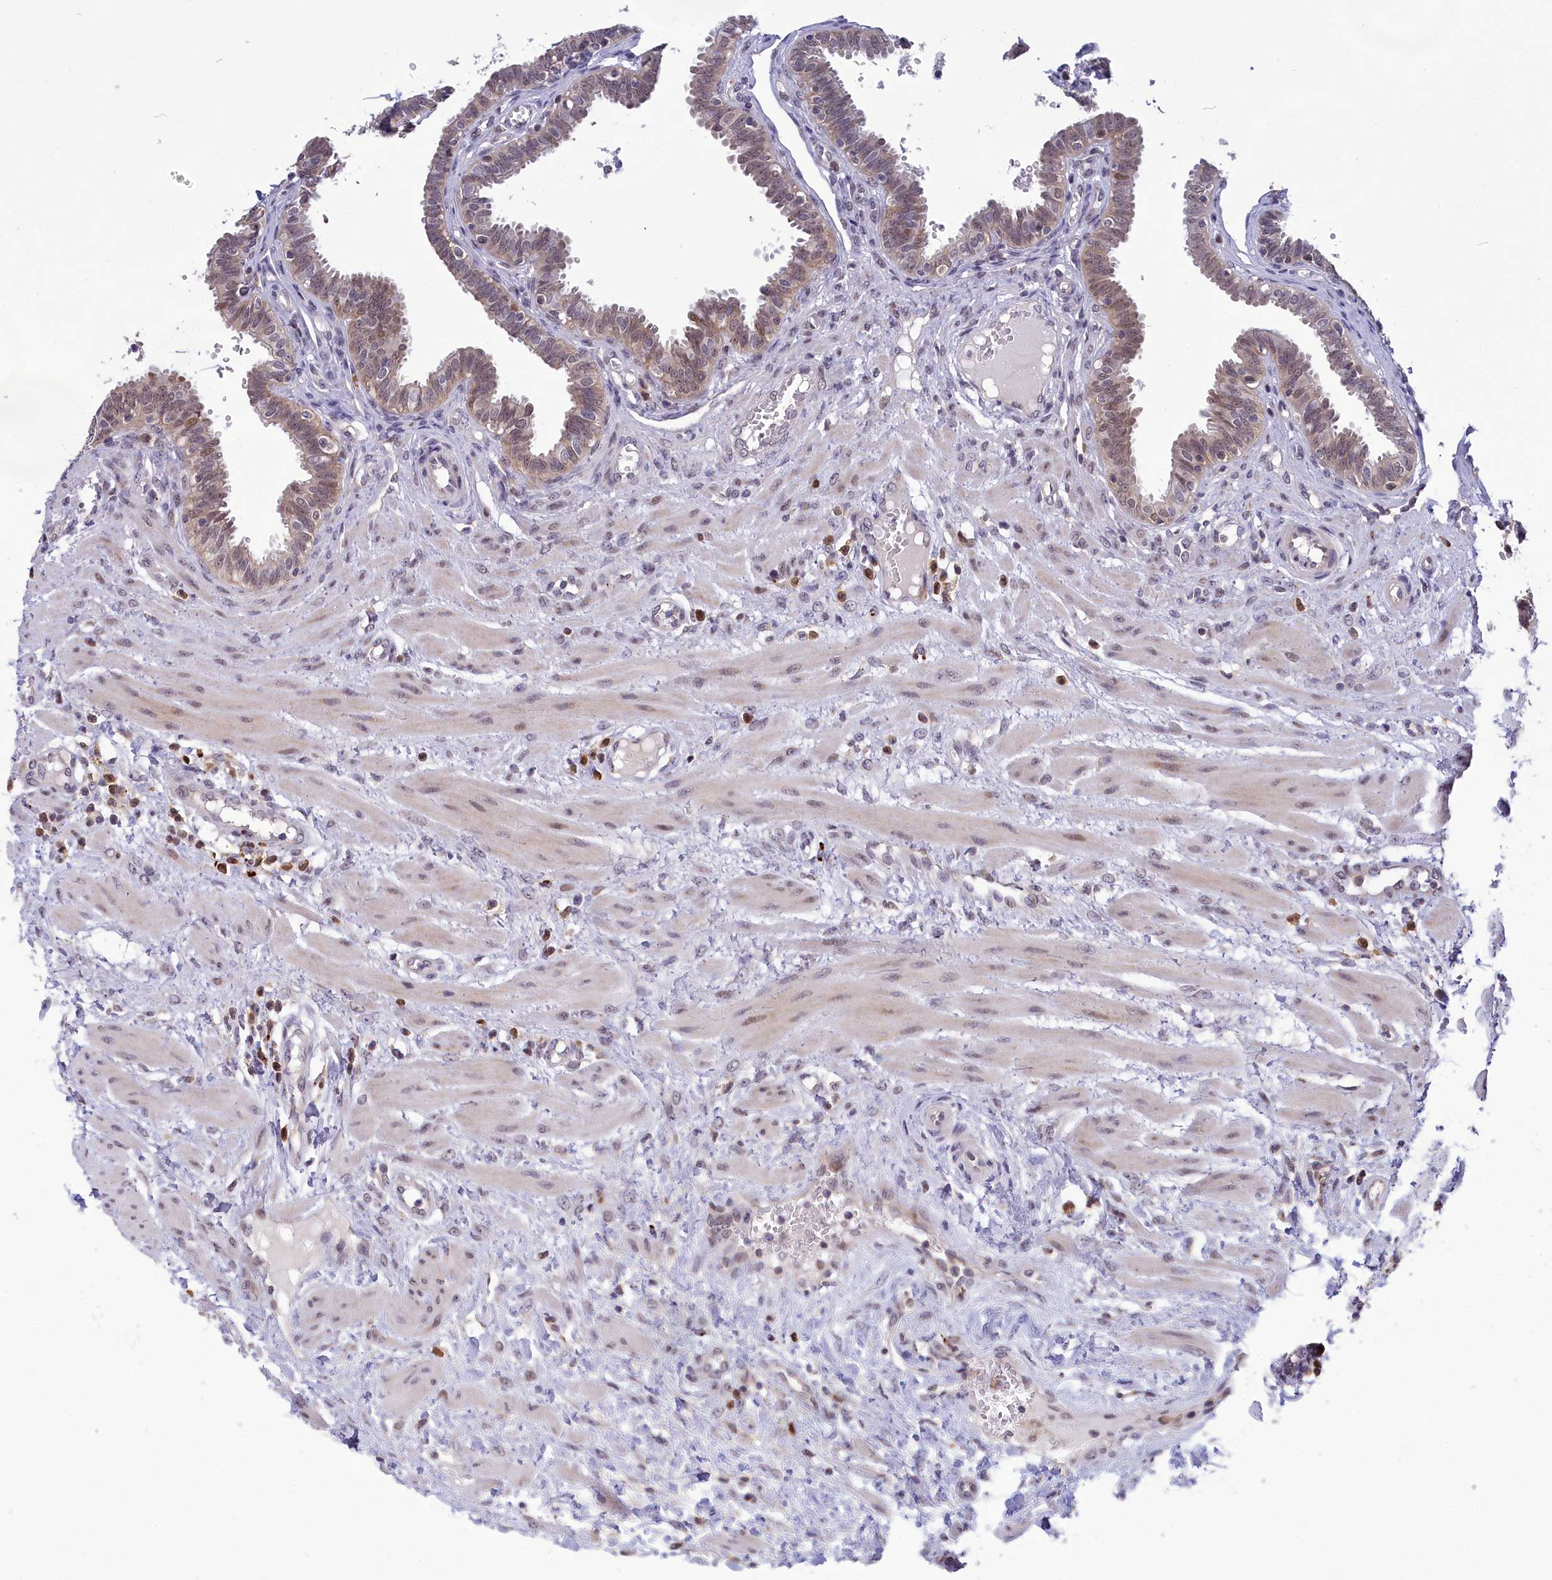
{"staining": {"intensity": "moderate", "quantity": "<25%", "location": "cytoplasmic/membranous,nuclear"}, "tissue": "fallopian tube", "cell_type": "Glandular cells", "image_type": "normal", "snomed": [{"axis": "morphology", "description": "Normal tissue, NOS"}, {"axis": "topography", "description": "Fallopian tube"}], "caption": "This micrograph shows unremarkable fallopian tube stained with IHC to label a protein in brown. The cytoplasmic/membranous,nuclear of glandular cells show moderate positivity for the protein. Nuclei are counter-stained blue.", "gene": "KCTD14", "patient": {"sex": "female", "age": 32}}